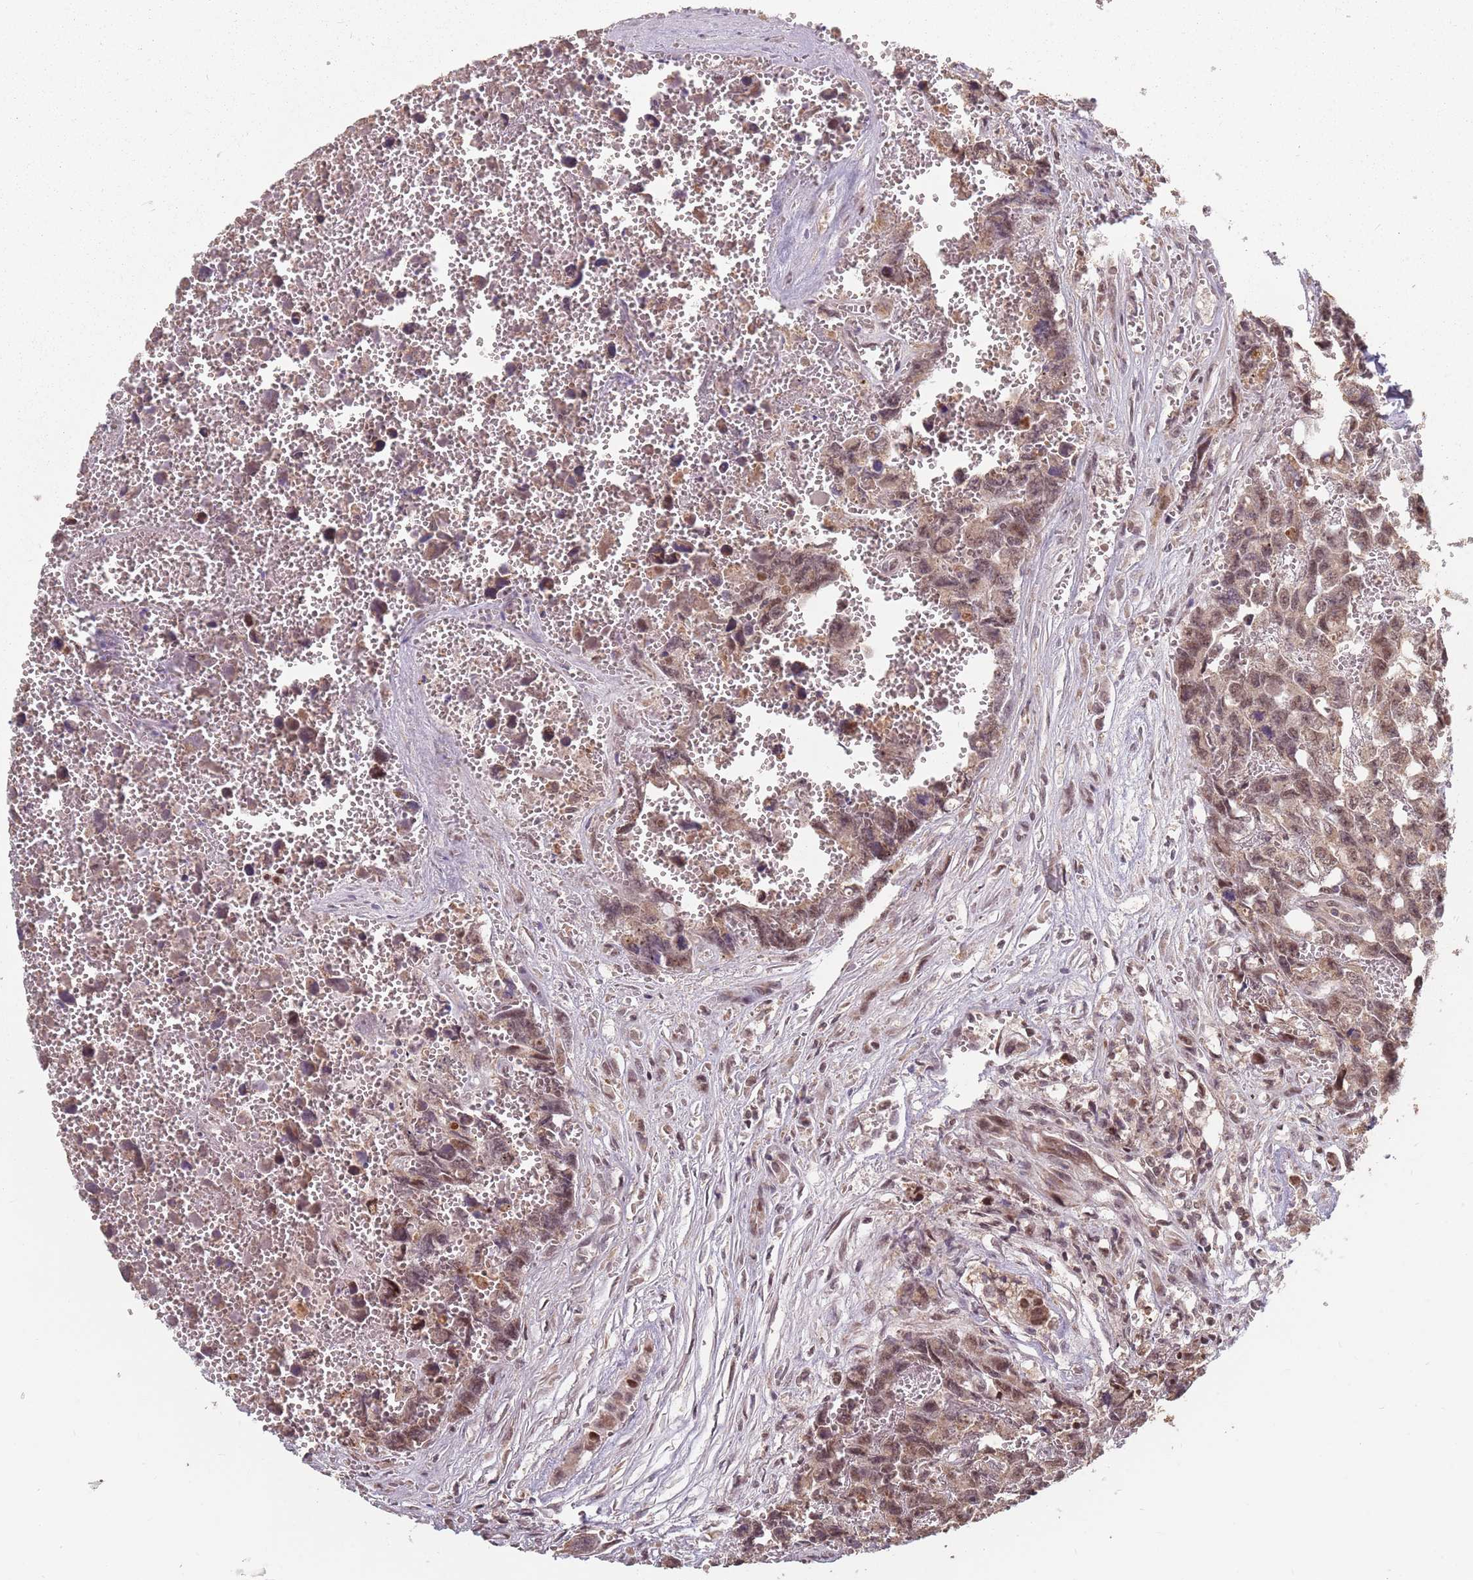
{"staining": {"intensity": "moderate", "quantity": ">75%", "location": "nuclear"}, "tissue": "testis cancer", "cell_type": "Tumor cells", "image_type": "cancer", "snomed": [{"axis": "morphology", "description": "Carcinoma, Embryonal, NOS"}, {"axis": "topography", "description": "Testis"}], "caption": "Testis cancer (embryonal carcinoma) tissue demonstrates moderate nuclear positivity in approximately >75% of tumor cells, visualized by immunohistochemistry.", "gene": "VPS52", "patient": {"sex": "male", "age": 31}}